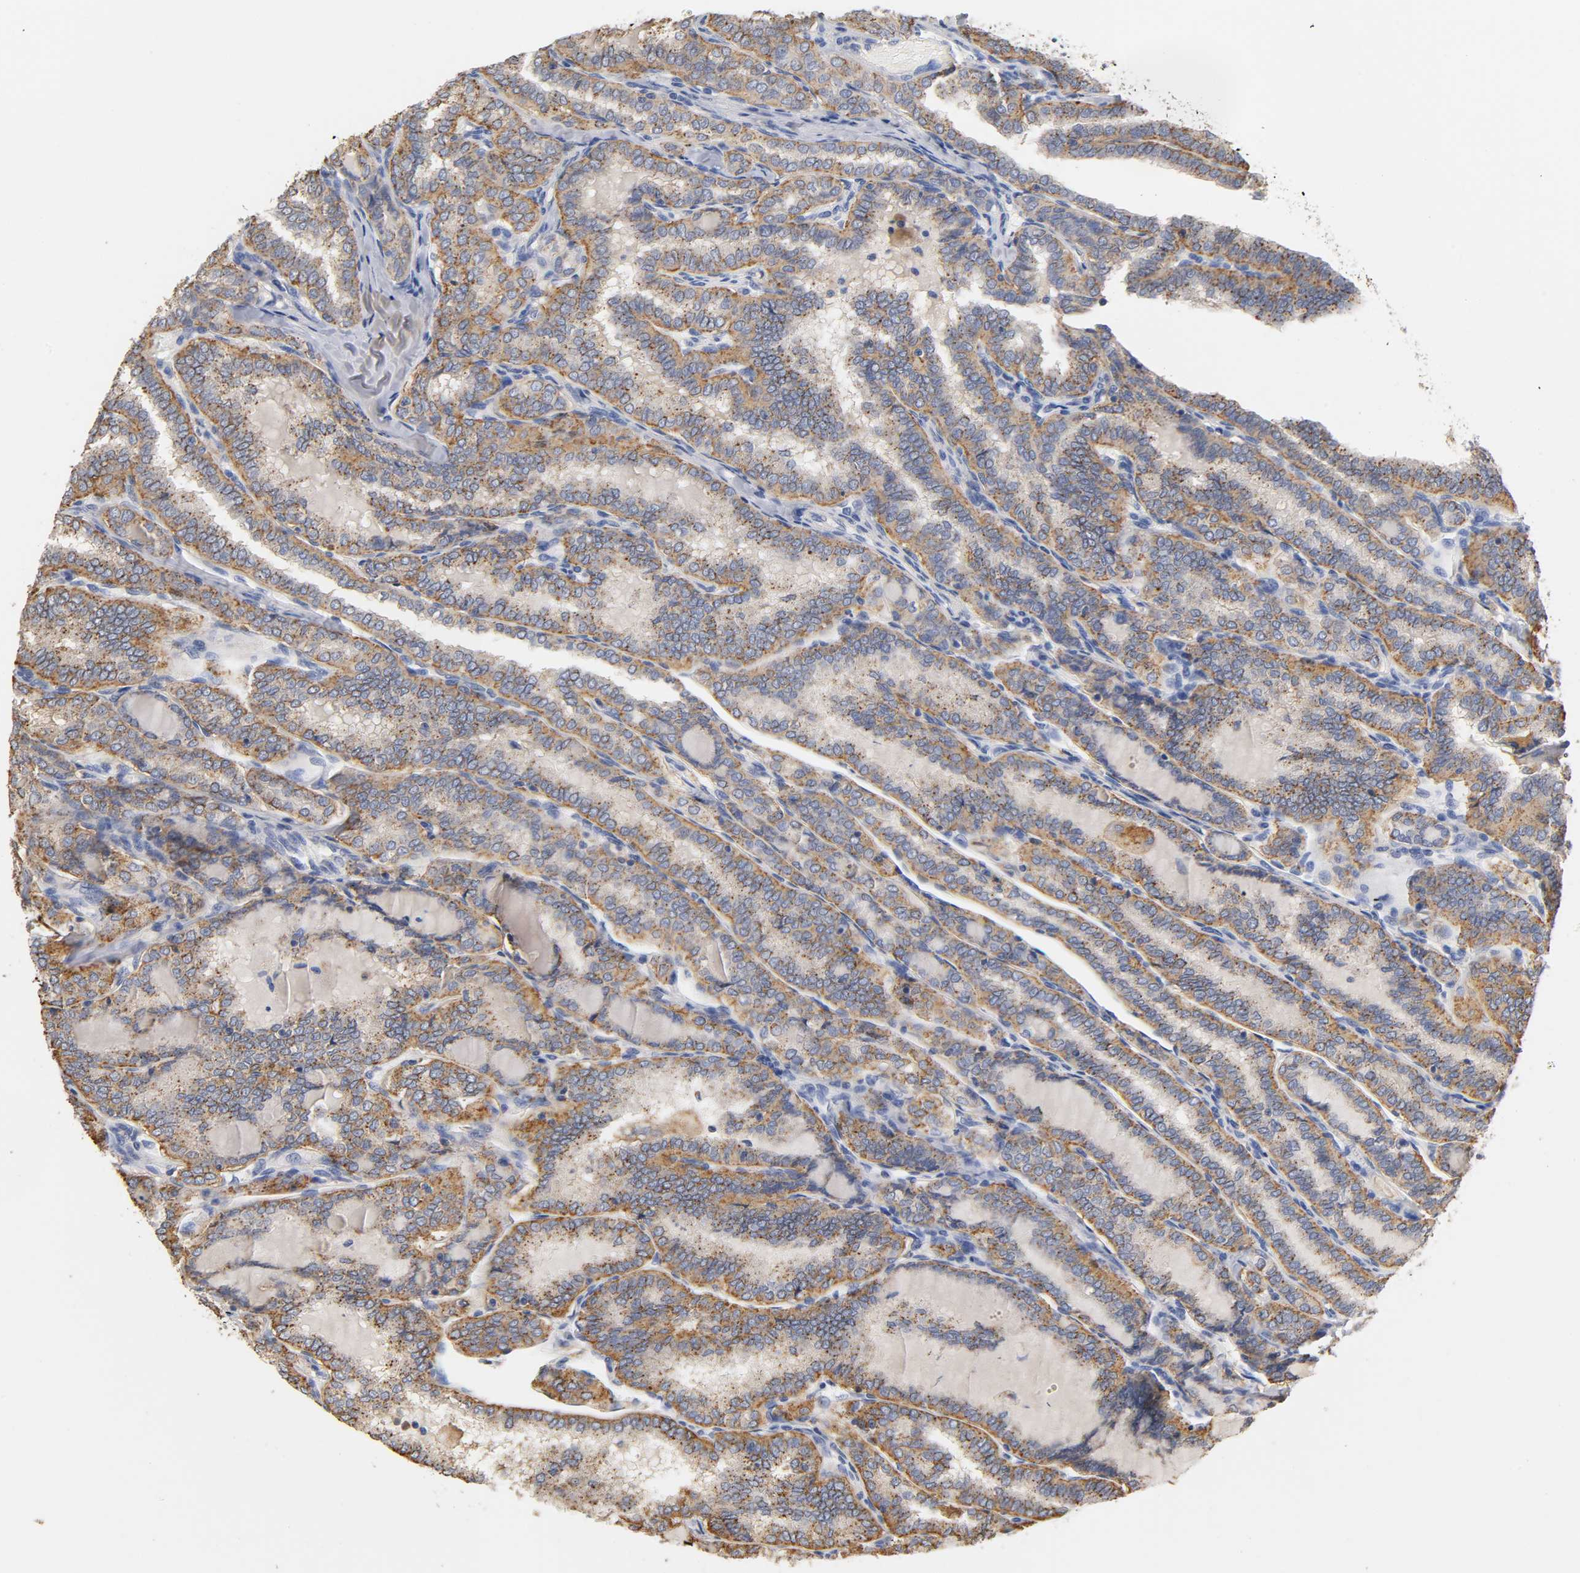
{"staining": {"intensity": "moderate", "quantity": ">75%", "location": "cytoplasmic/membranous"}, "tissue": "thyroid cancer", "cell_type": "Tumor cells", "image_type": "cancer", "snomed": [{"axis": "morphology", "description": "Papillary adenocarcinoma, NOS"}, {"axis": "topography", "description": "Thyroid gland"}], "caption": "The histopathology image displays immunohistochemical staining of thyroid cancer (papillary adenocarcinoma). There is moderate cytoplasmic/membranous staining is identified in approximately >75% of tumor cells.", "gene": "SEMA5A", "patient": {"sex": "female", "age": 30}}